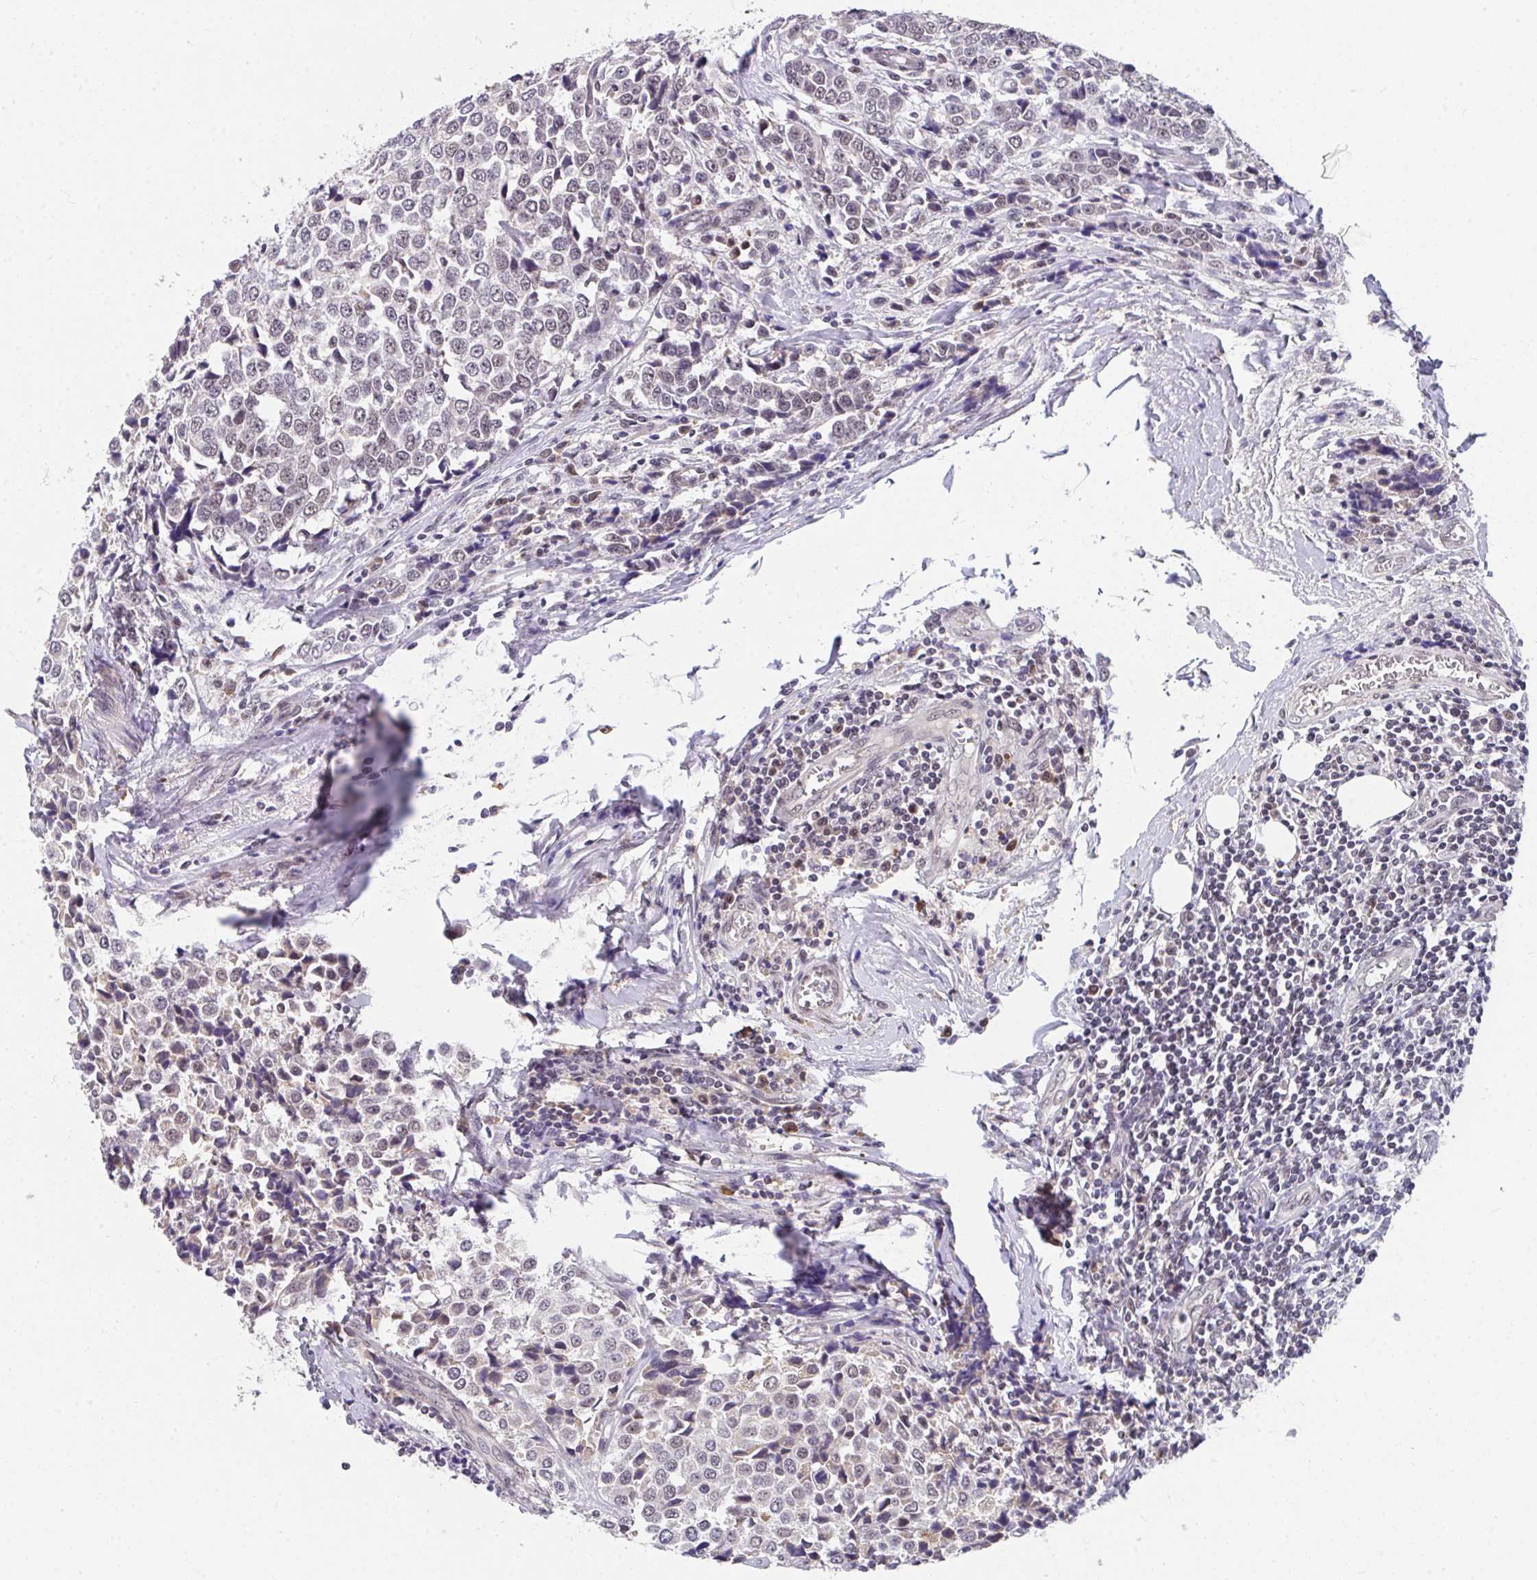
{"staining": {"intensity": "weak", "quantity": "<25%", "location": "nuclear"}, "tissue": "breast cancer", "cell_type": "Tumor cells", "image_type": "cancer", "snomed": [{"axis": "morphology", "description": "Duct carcinoma"}, {"axis": "topography", "description": "Breast"}], "caption": "Breast cancer was stained to show a protein in brown. There is no significant expression in tumor cells. Nuclei are stained in blue.", "gene": "RBBP6", "patient": {"sex": "female", "age": 80}}